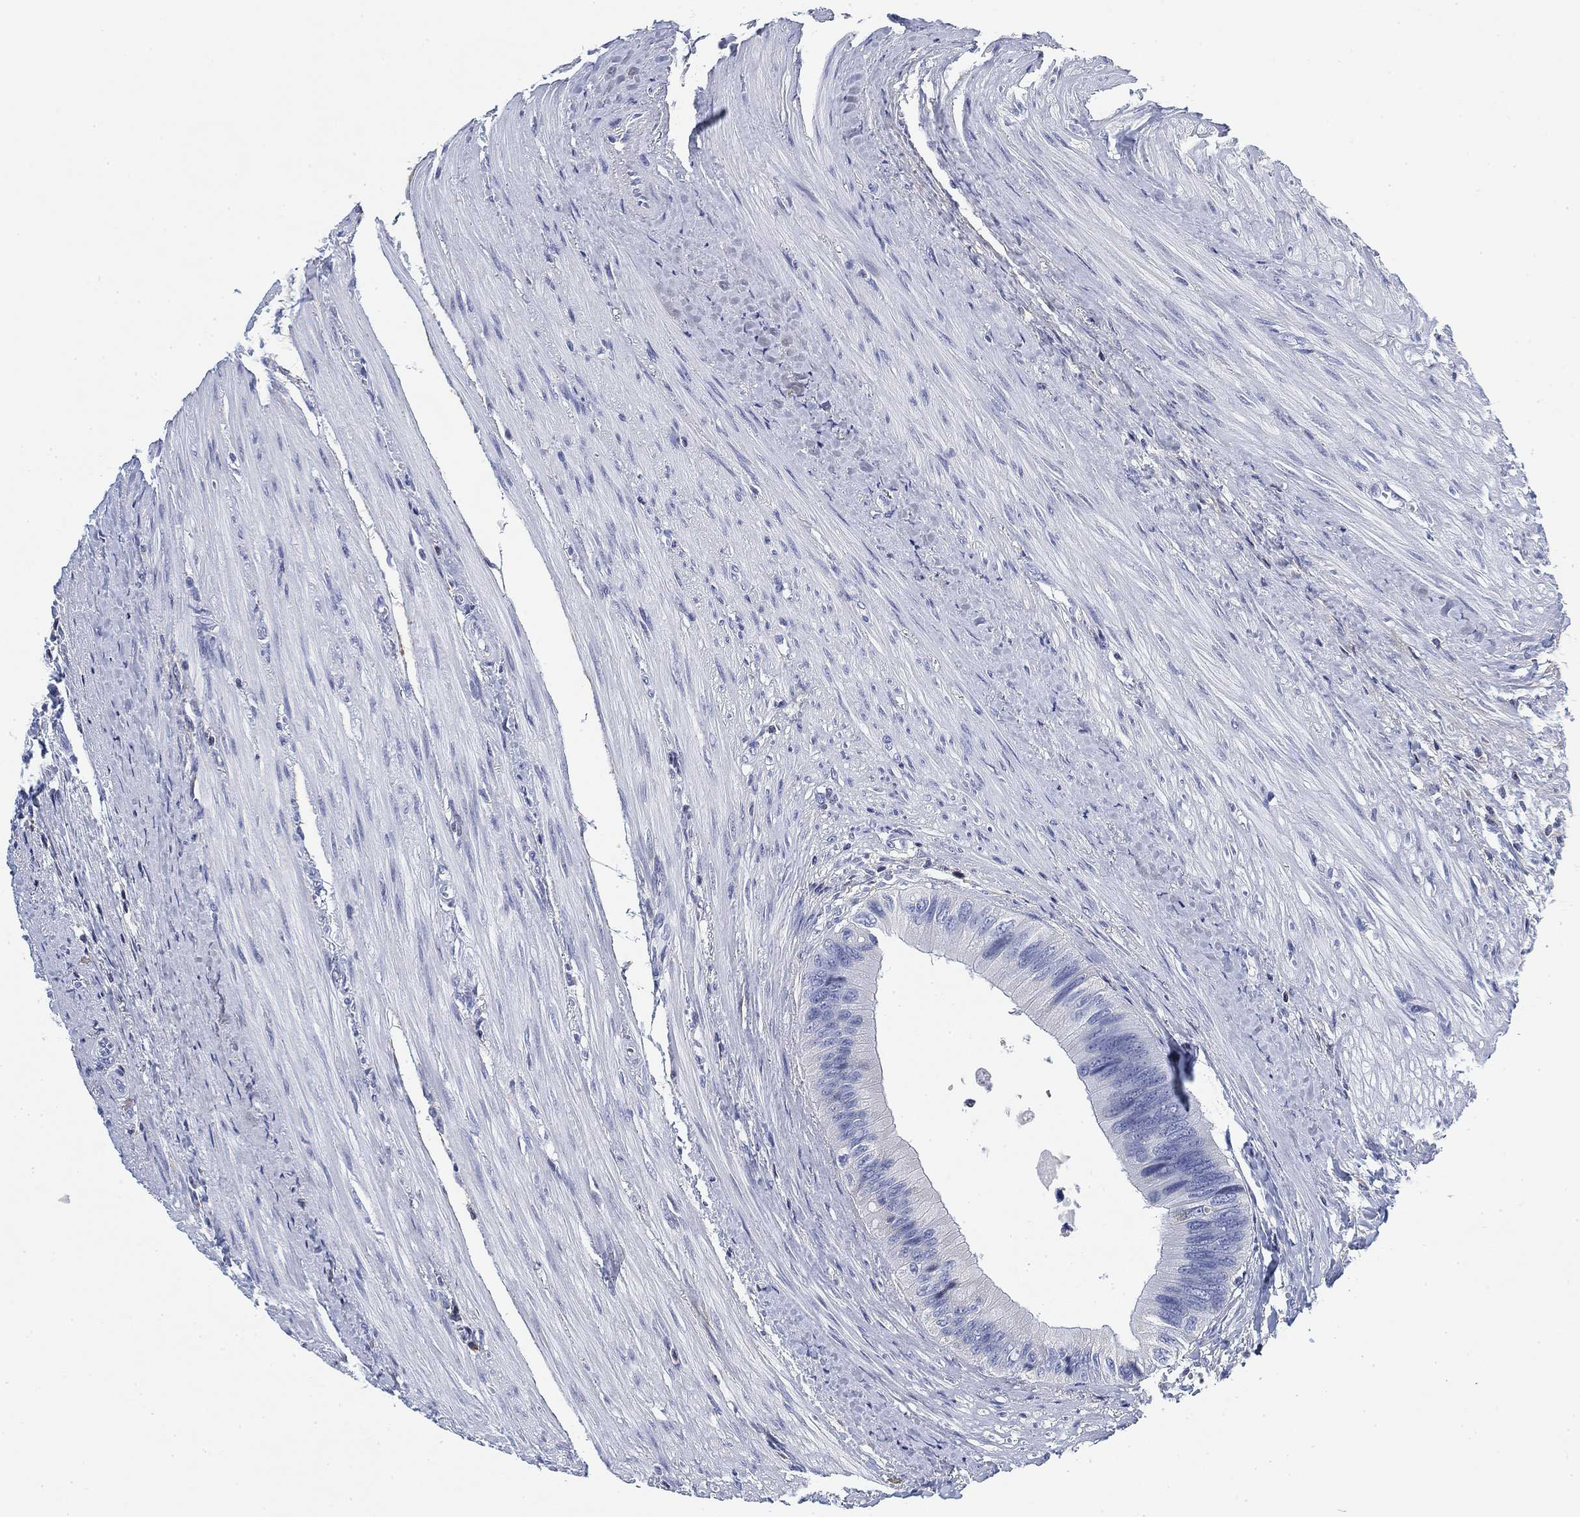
{"staining": {"intensity": "negative", "quantity": "none", "location": "none"}, "tissue": "colorectal cancer", "cell_type": "Tumor cells", "image_type": "cancer", "snomed": [{"axis": "morphology", "description": "Normal tissue, NOS"}, {"axis": "morphology", "description": "Adenocarcinoma, NOS"}, {"axis": "topography", "description": "Colon"}], "caption": "The photomicrograph shows no staining of tumor cells in colorectal cancer (adenocarcinoma). Brightfield microscopy of immunohistochemistry (IHC) stained with DAB (brown) and hematoxylin (blue), captured at high magnification.", "gene": "FYB1", "patient": {"sex": "male", "age": 65}}